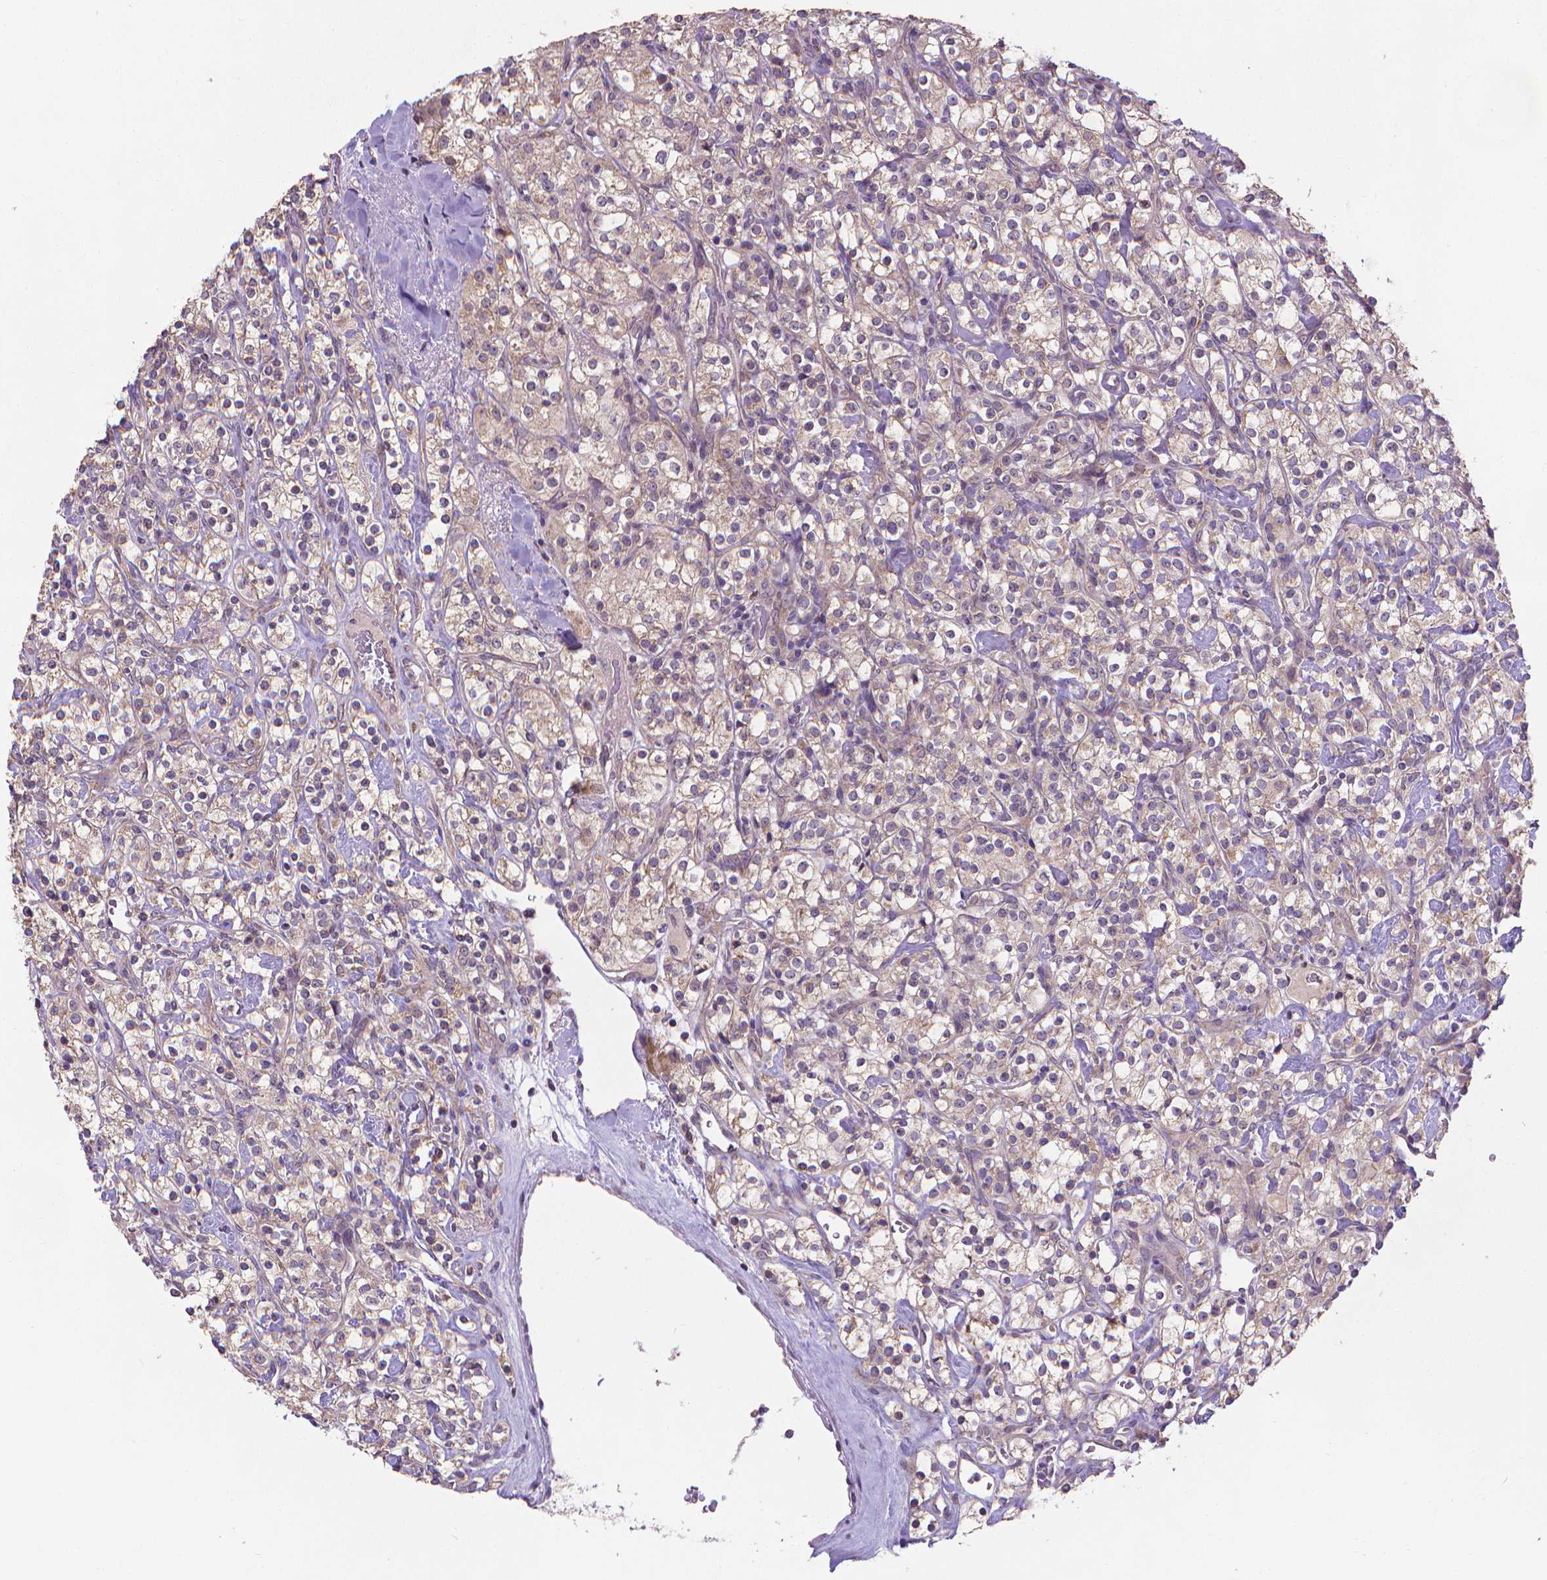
{"staining": {"intensity": "weak", "quantity": "<25%", "location": "cytoplasmic/membranous"}, "tissue": "renal cancer", "cell_type": "Tumor cells", "image_type": "cancer", "snomed": [{"axis": "morphology", "description": "Adenocarcinoma, NOS"}, {"axis": "topography", "description": "Kidney"}], "caption": "Renal cancer (adenocarcinoma) was stained to show a protein in brown. There is no significant positivity in tumor cells. The staining is performed using DAB brown chromogen with nuclei counter-stained in using hematoxylin.", "gene": "GPR63", "patient": {"sex": "male", "age": 77}}